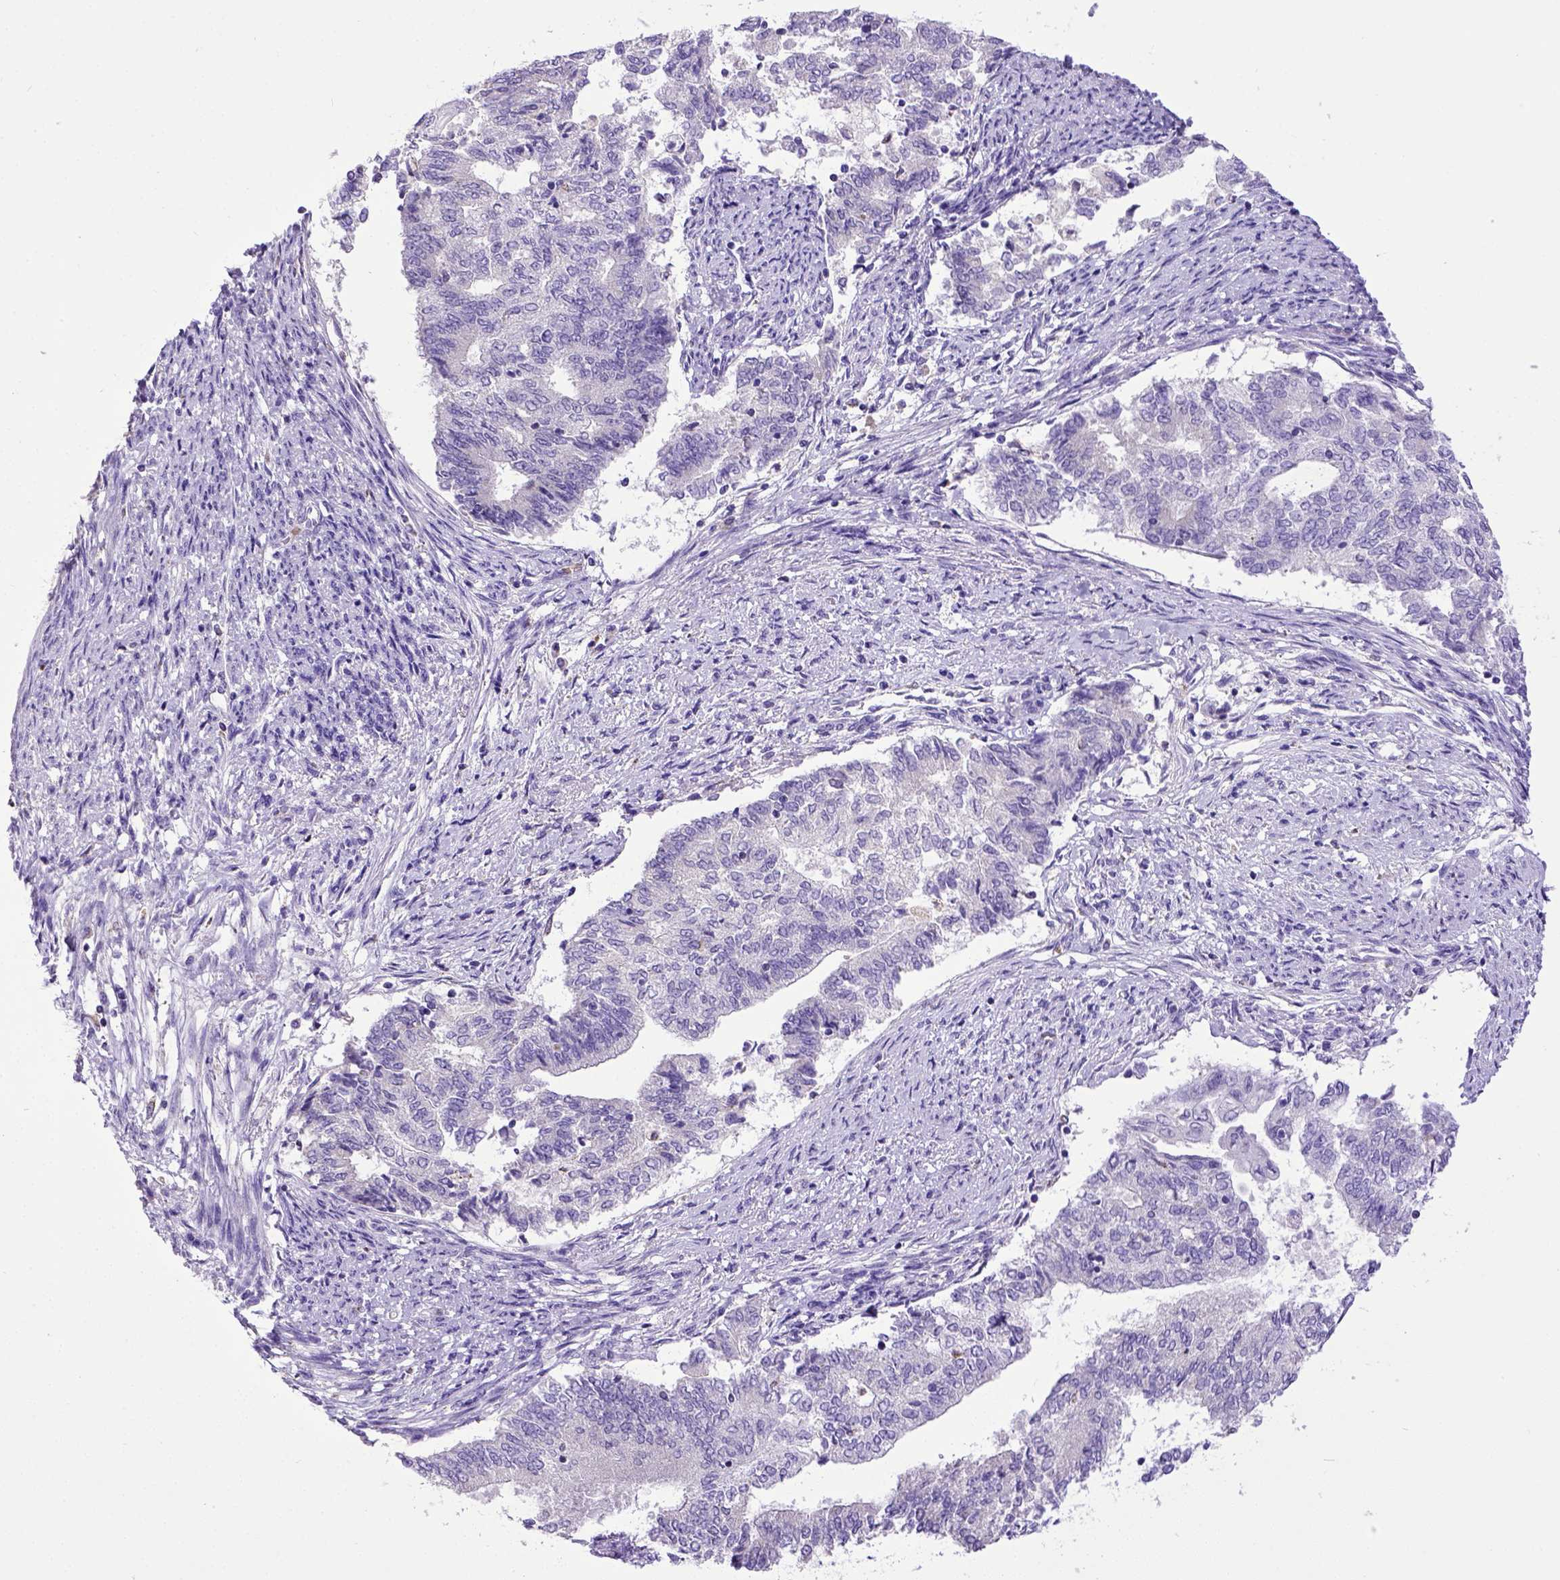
{"staining": {"intensity": "negative", "quantity": "none", "location": "none"}, "tissue": "endometrial cancer", "cell_type": "Tumor cells", "image_type": "cancer", "snomed": [{"axis": "morphology", "description": "Adenocarcinoma, NOS"}, {"axis": "topography", "description": "Endometrium"}], "caption": "Immunohistochemistry of endometrial cancer (adenocarcinoma) exhibits no positivity in tumor cells. (DAB IHC visualized using brightfield microscopy, high magnification).", "gene": "SPEF1", "patient": {"sex": "female", "age": 65}}